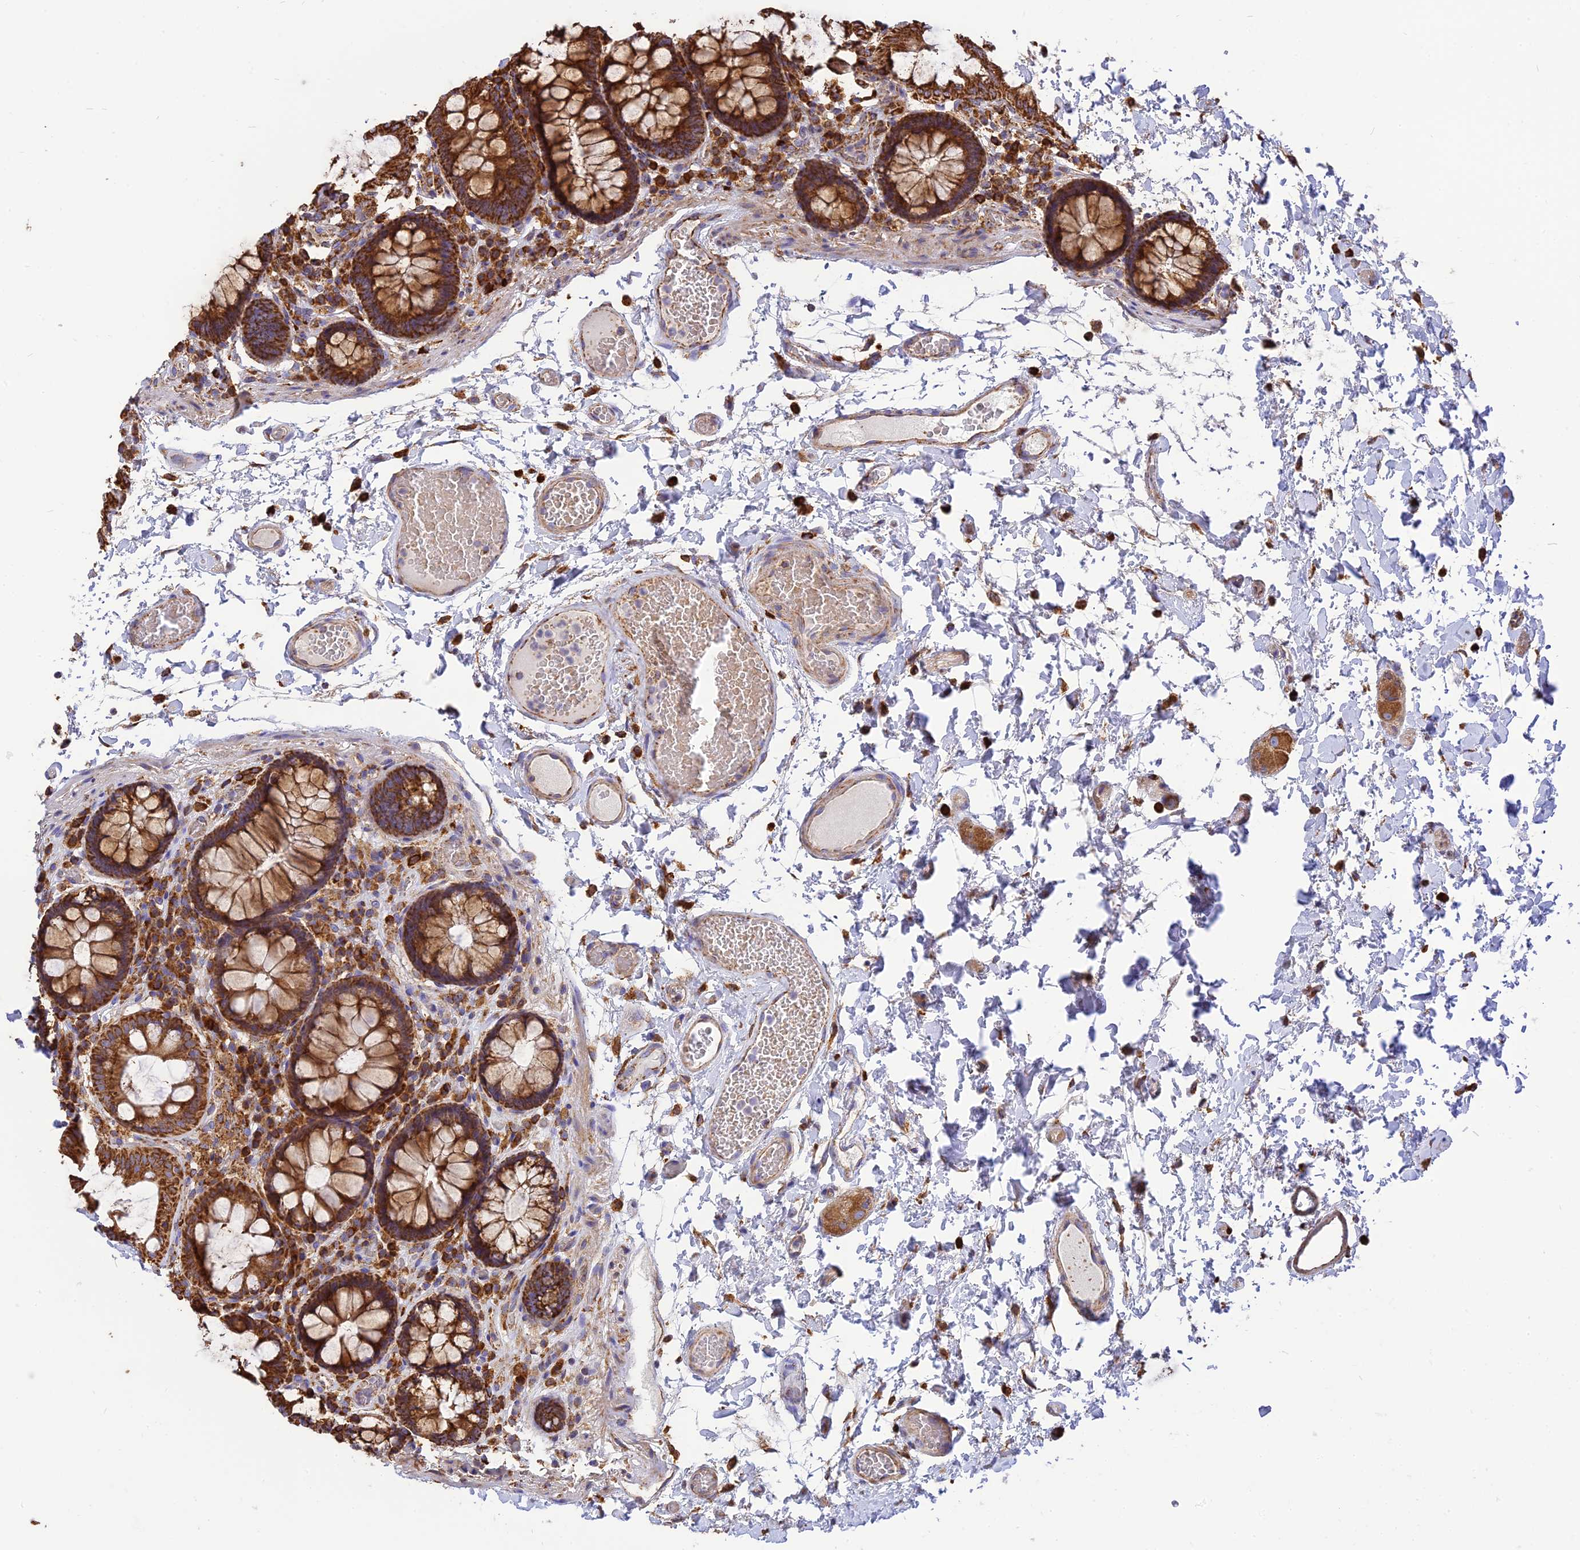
{"staining": {"intensity": "moderate", "quantity": ">75%", "location": "cytoplasmic/membranous"}, "tissue": "colon", "cell_type": "Endothelial cells", "image_type": "normal", "snomed": [{"axis": "morphology", "description": "Normal tissue, NOS"}, {"axis": "topography", "description": "Colon"}], "caption": "Immunohistochemical staining of benign colon displays moderate cytoplasmic/membranous protein staining in about >75% of endothelial cells. (Stains: DAB in brown, nuclei in blue, Microscopy: brightfield microscopy at high magnification).", "gene": "THUMPD2", "patient": {"sex": "male", "age": 84}}